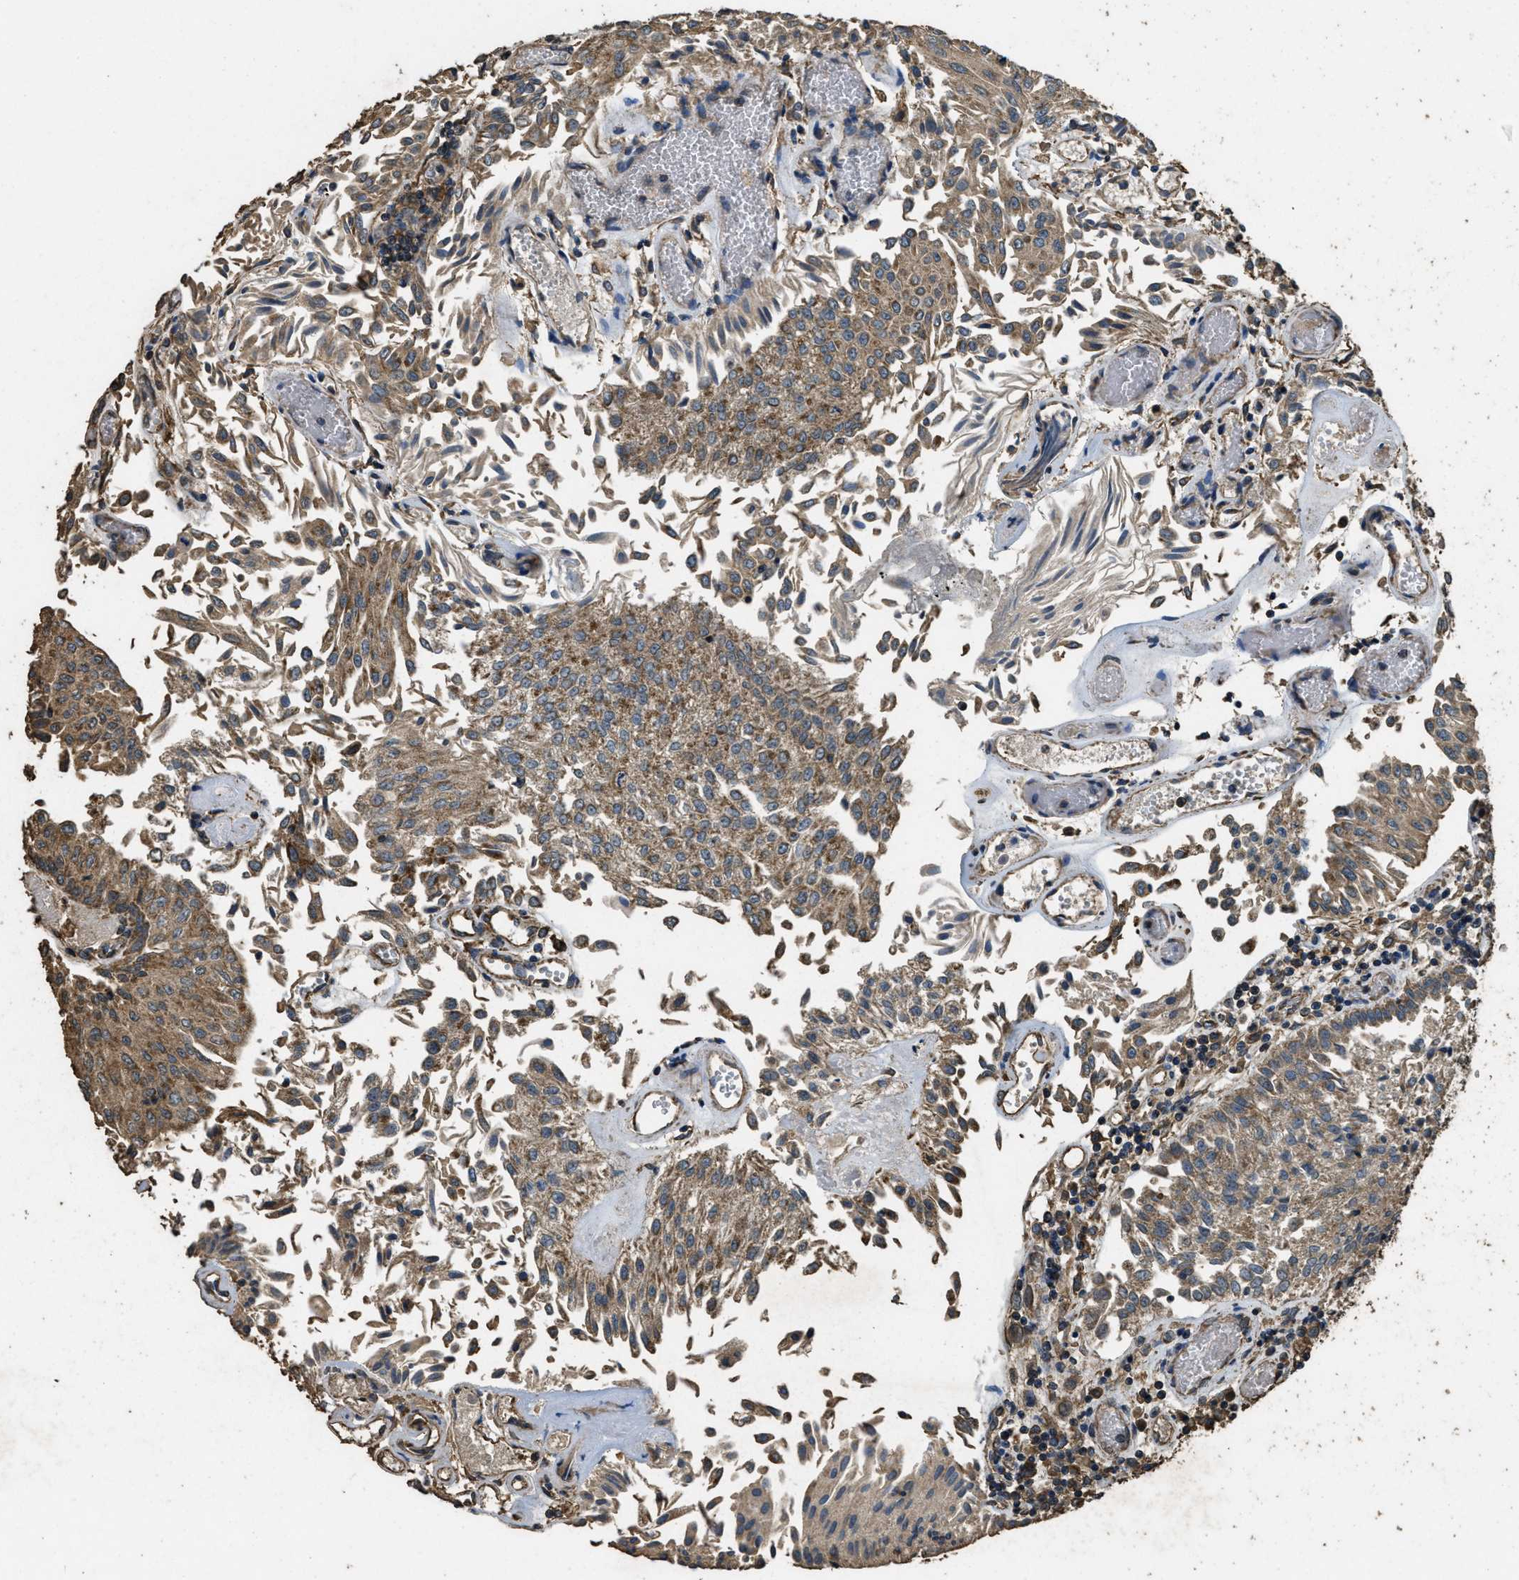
{"staining": {"intensity": "moderate", "quantity": "25%-75%", "location": "cytoplasmic/membranous"}, "tissue": "urothelial cancer", "cell_type": "Tumor cells", "image_type": "cancer", "snomed": [{"axis": "morphology", "description": "Urothelial carcinoma, Low grade"}, {"axis": "topography", "description": "Urinary bladder"}], "caption": "There is medium levels of moderate cytoplasmic/membranous staining in tumor cells of low-grade urothelial carcinoma, as demonstrated by immunohistochemical staining (brown color).", "gene": "CYRIA", "patient": {"sex": "male", "age": 86}}